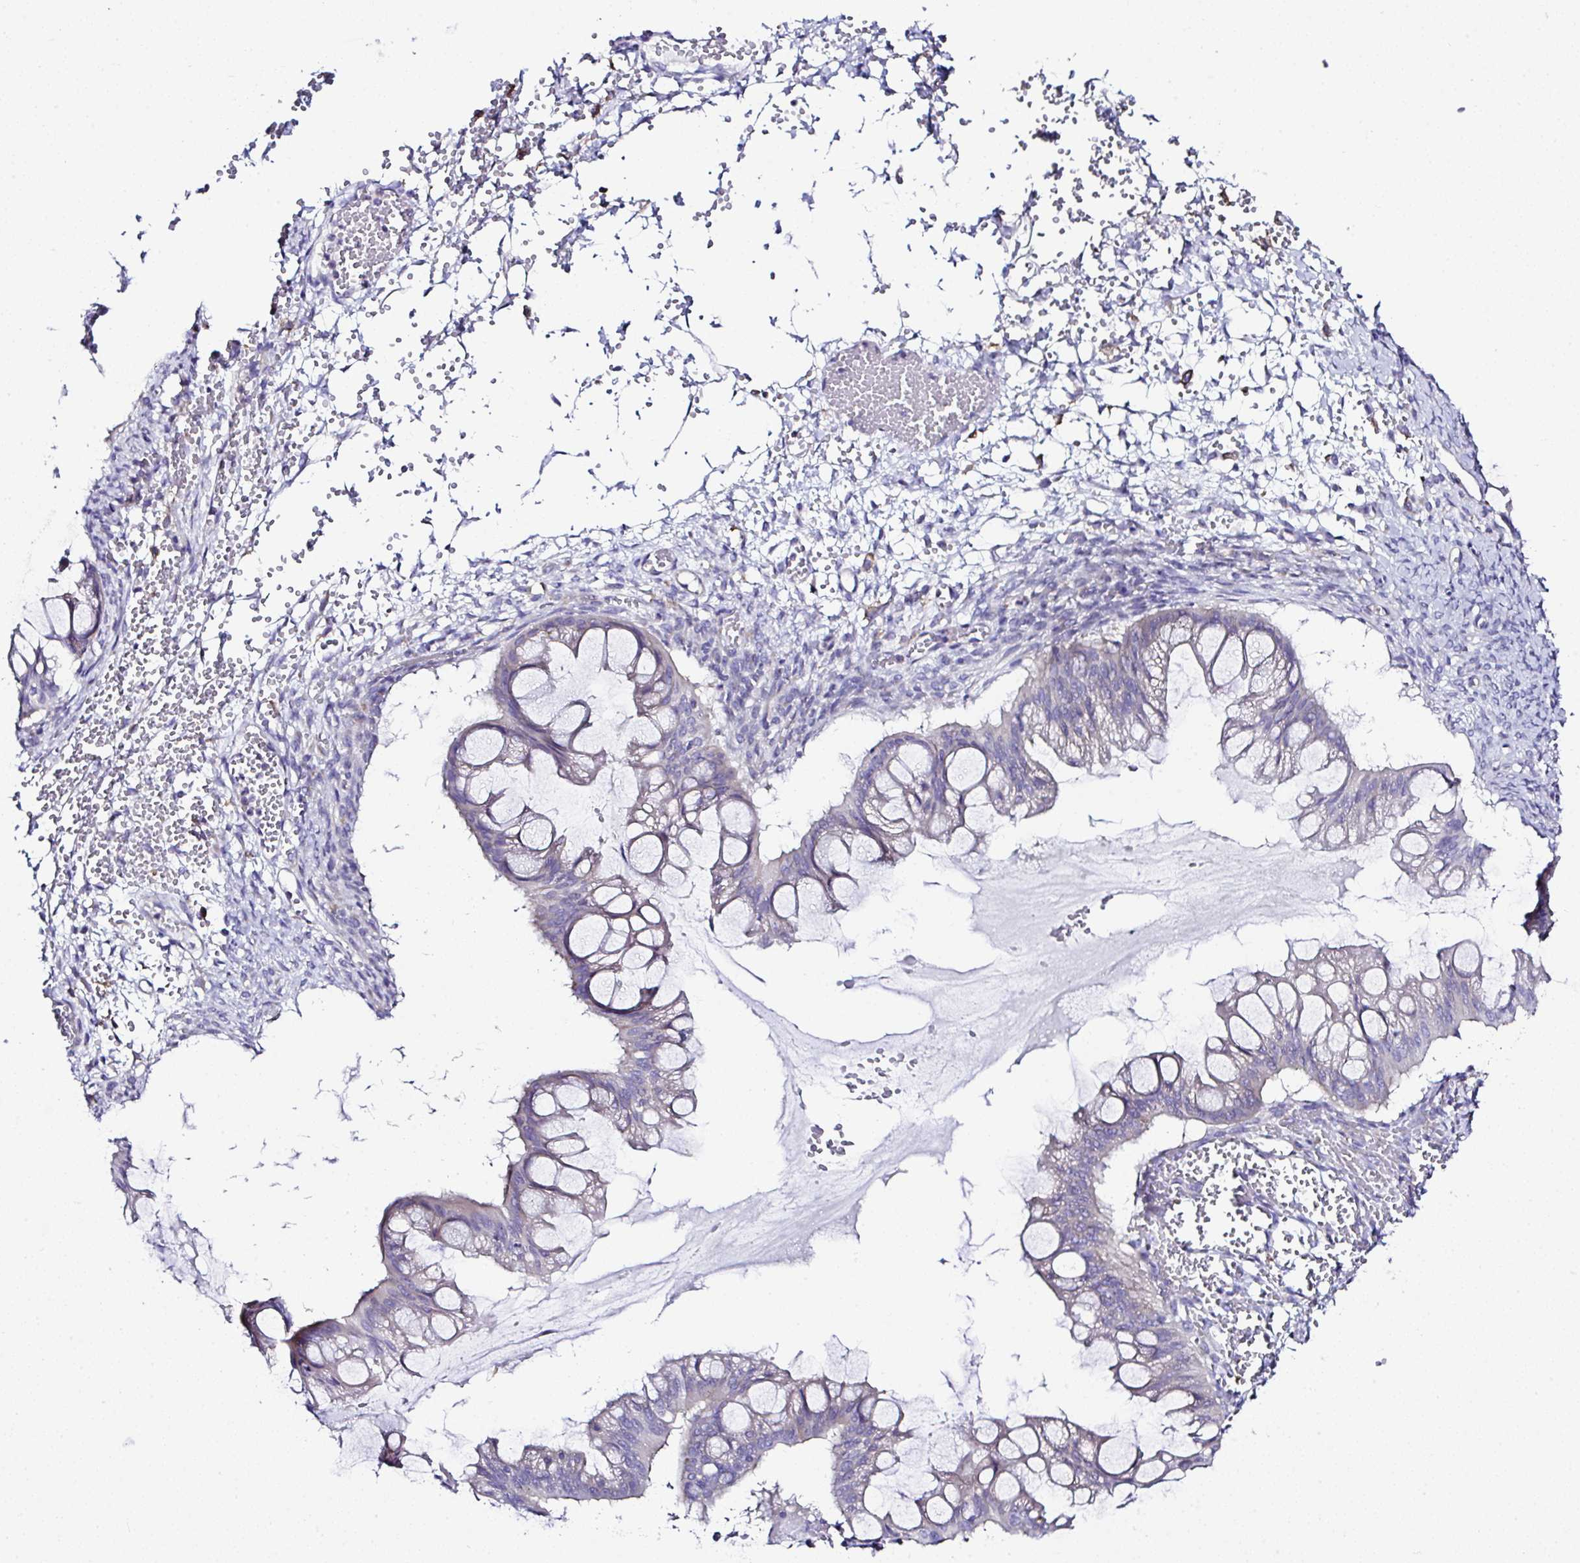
{"staining": {"intensity": "weak", "quantity": "<25%", "location": "cytoplasmic/membranous"}, "tissue": "ovarian cancer", "cell_type": "Tumor cells", "image_type": "cancer", "snomed": [{"axis": "morphology", "description": "Cystadenocarcinoma, mucinous, NOS"}, {"axis": "topography", "description": "Ovary"}], "caption": "Micrograph shows no significant protein positivity in tumor cells of ovarian cancer (mucinous cystadenocarcinoma).", "gene": "OR4P4", "patient": {"sex": "female", "age": 73}}